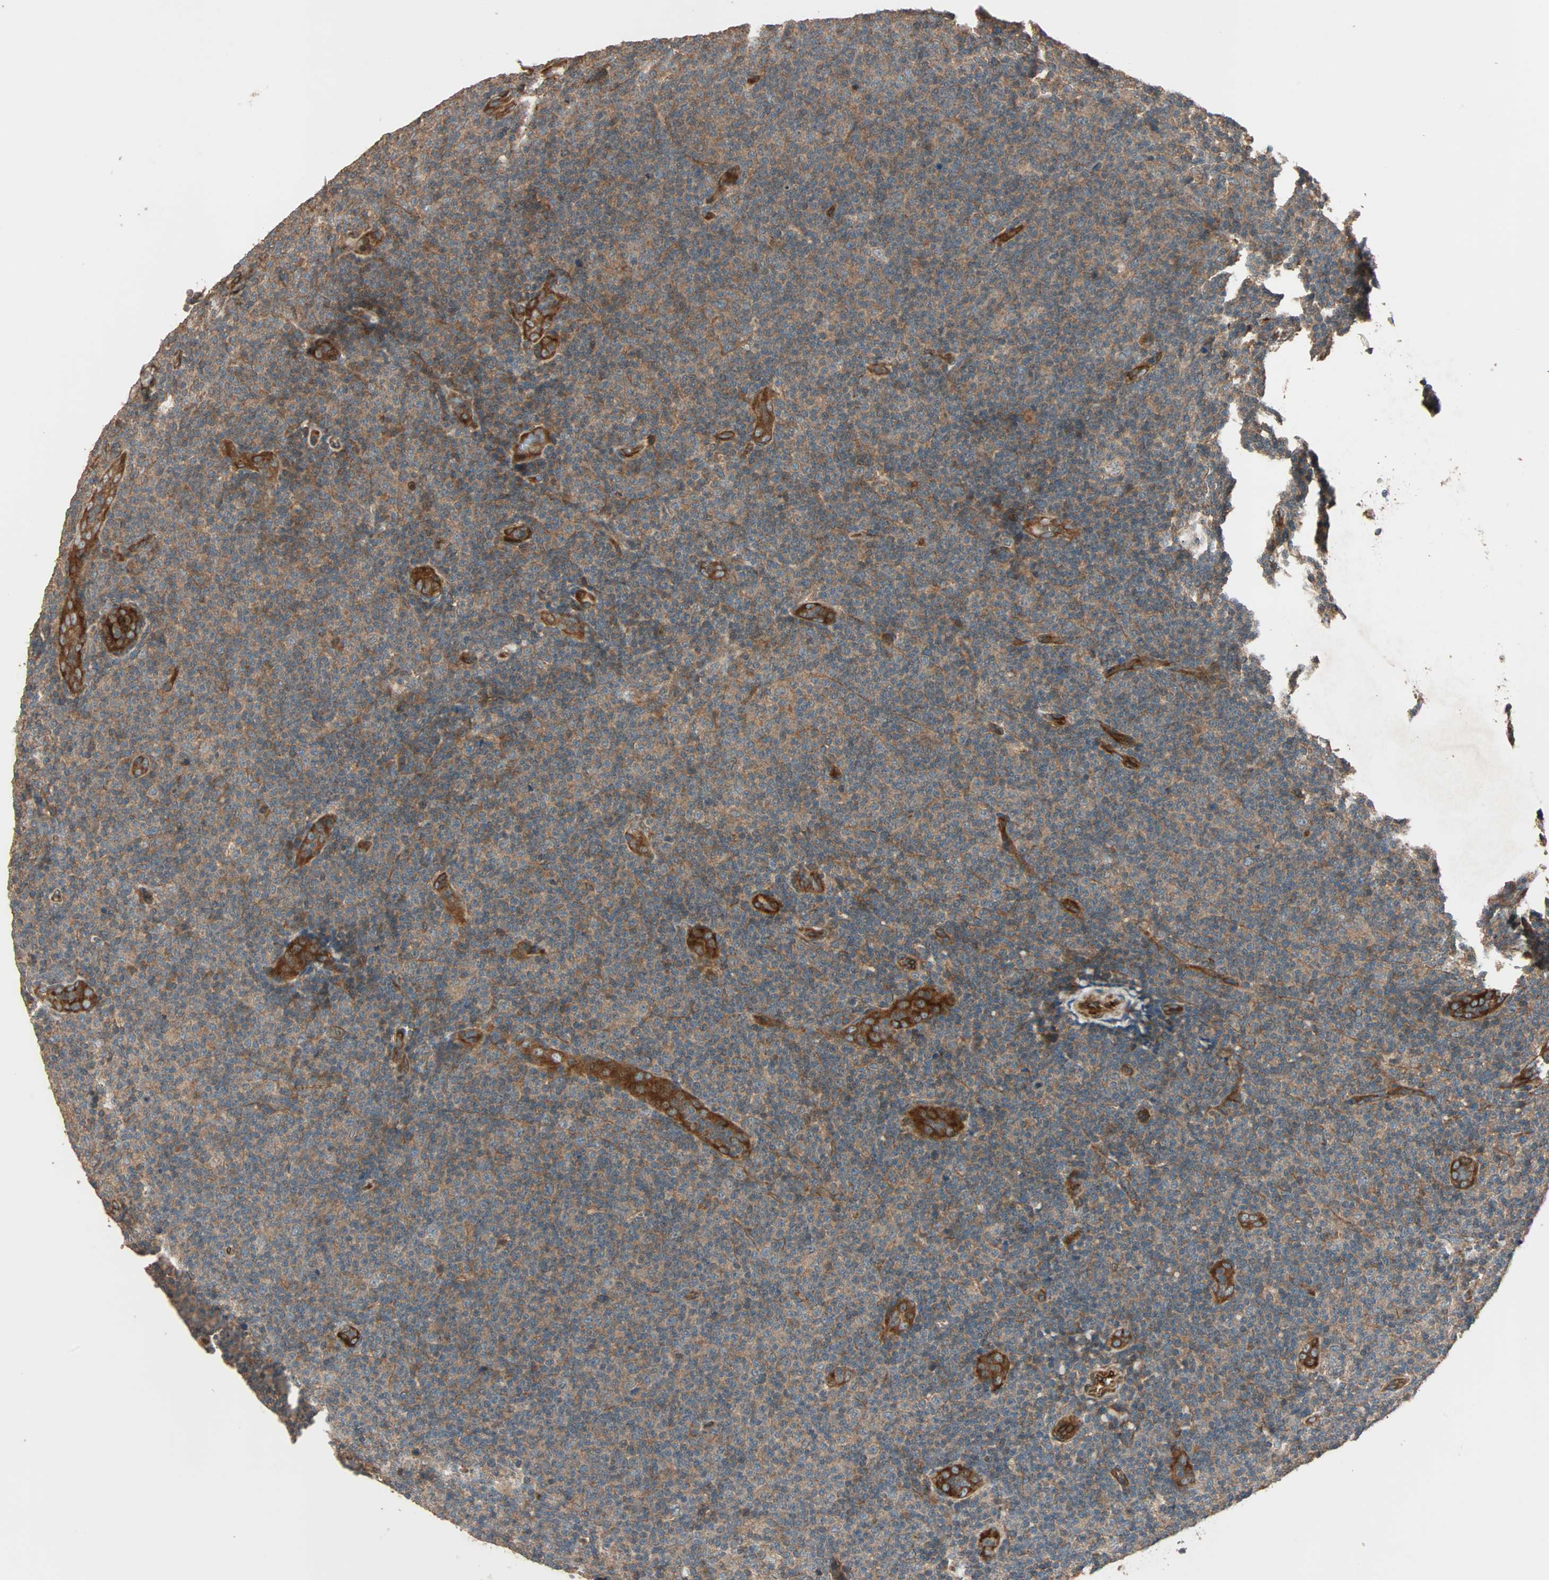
{"staining": {"intensity": "moderate", "quantity": ">75%", "location": "cytoplasmic/membranous"}, "tissue": "lymphoma", "cell_type": "Tumor cells", "image_type": "cancer", "snomed": [{"axis": "morphology", "description": "Malignant lymphoma, non-Hodgkin's type, Low grade"}, {"axis": "topography", "description": "Lymph node"}], "caption": "A photomicrograph of human malignant lymphoma, non-Hodgkin's type (low-grade) stained for a protein shows moderate cytoplasmic/membranous brown staining in tumor cells.", "gene": "GCK", "patient": {"sex": "male", "age": 83}}